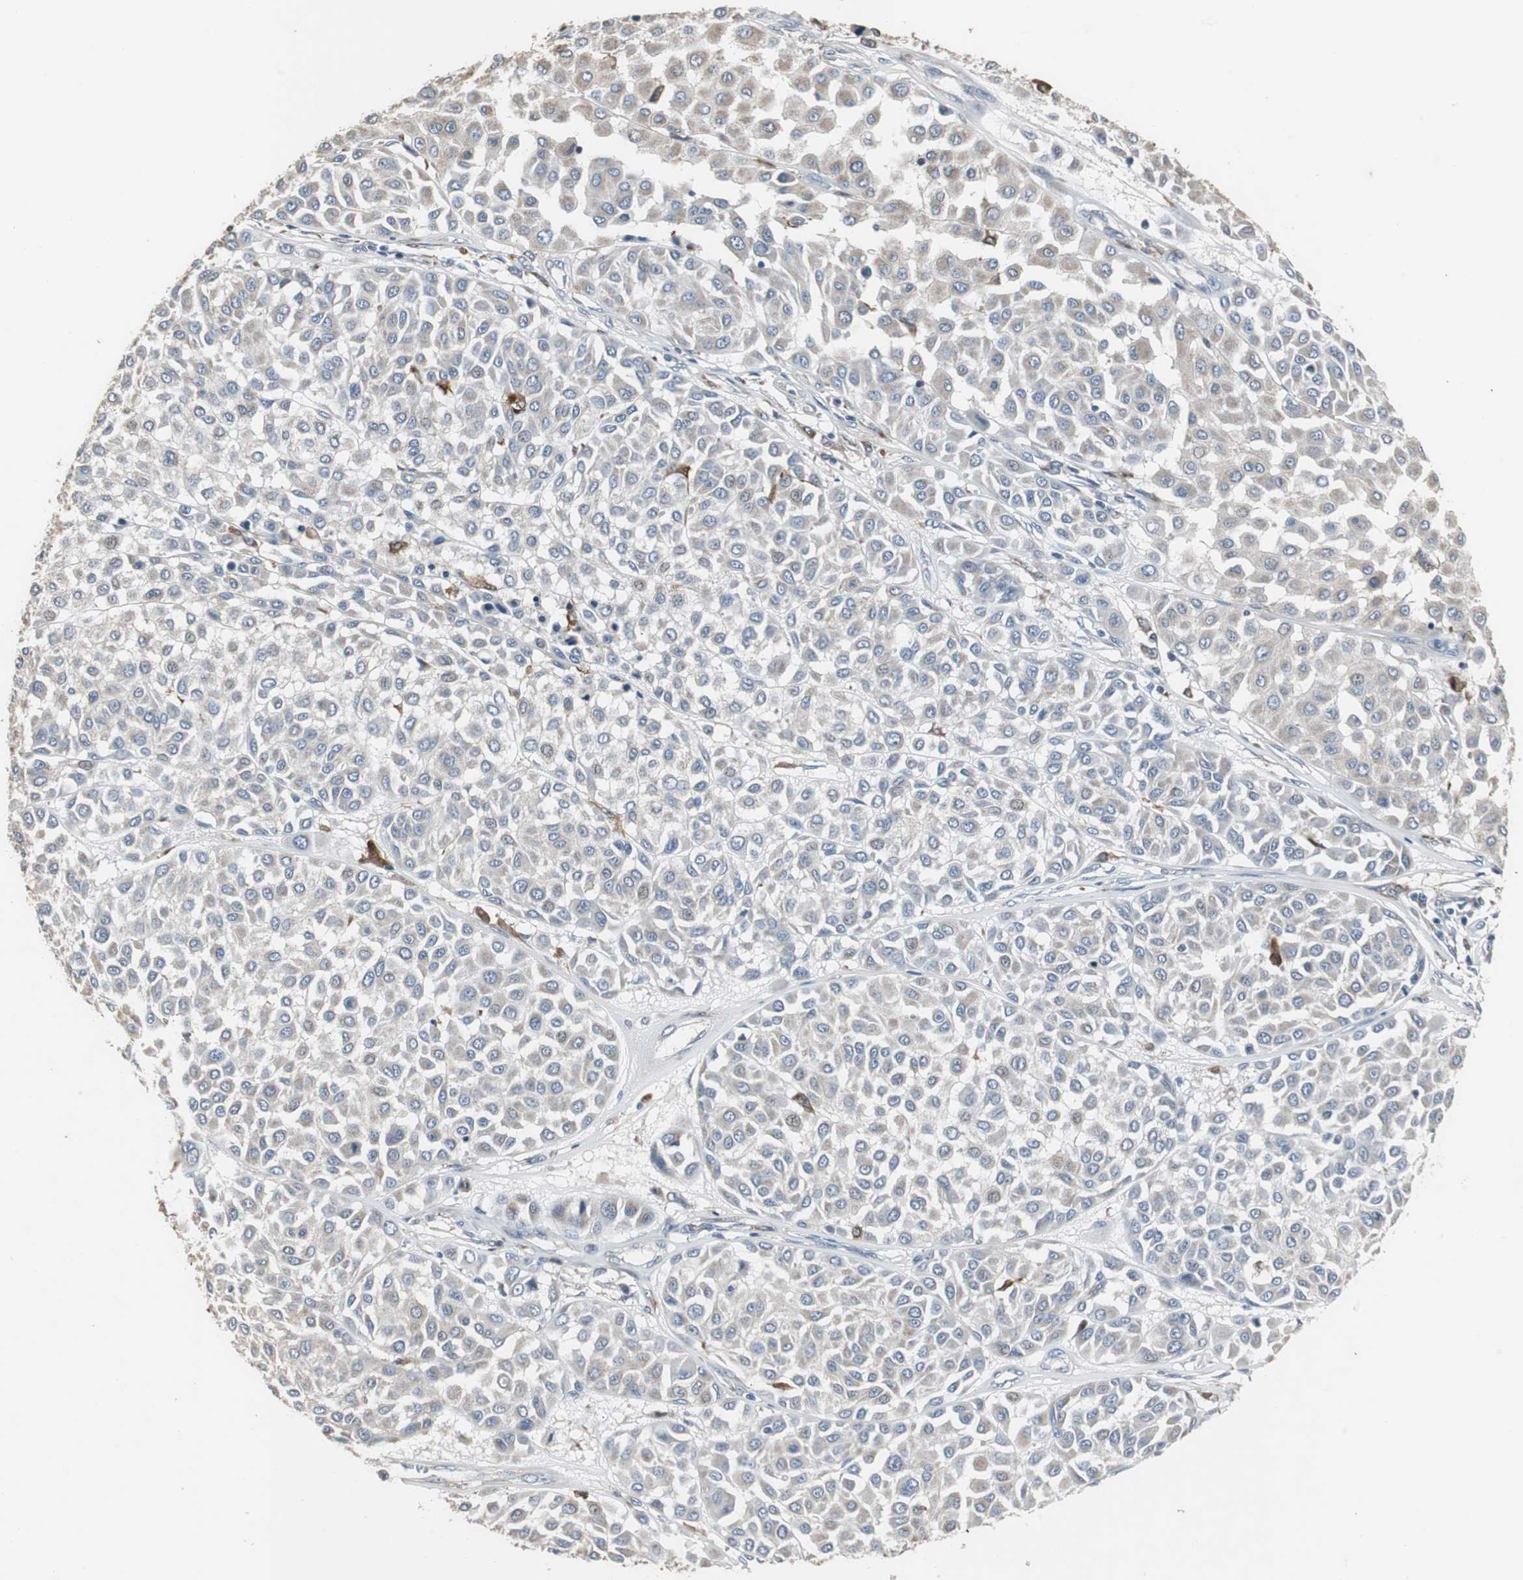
{"staining": {"intensity": "negative", "quantity": "none", "location": "none"}, "tissue": "melanoma", "cell_type": "Tumor cells", "image_type": "cancer", "snomed": [{"axis": "morphology", "description": "Malignant melanoma, Metastatic site"}, {"axis": "topography", "description": "Soft tissue"}], "caption": "This is an immunohistochemistry histopathology image of melanoma. There is no expression in tumor cells.", "gene": "NCF2", "patient": {"sex": "male", "age": 41}}